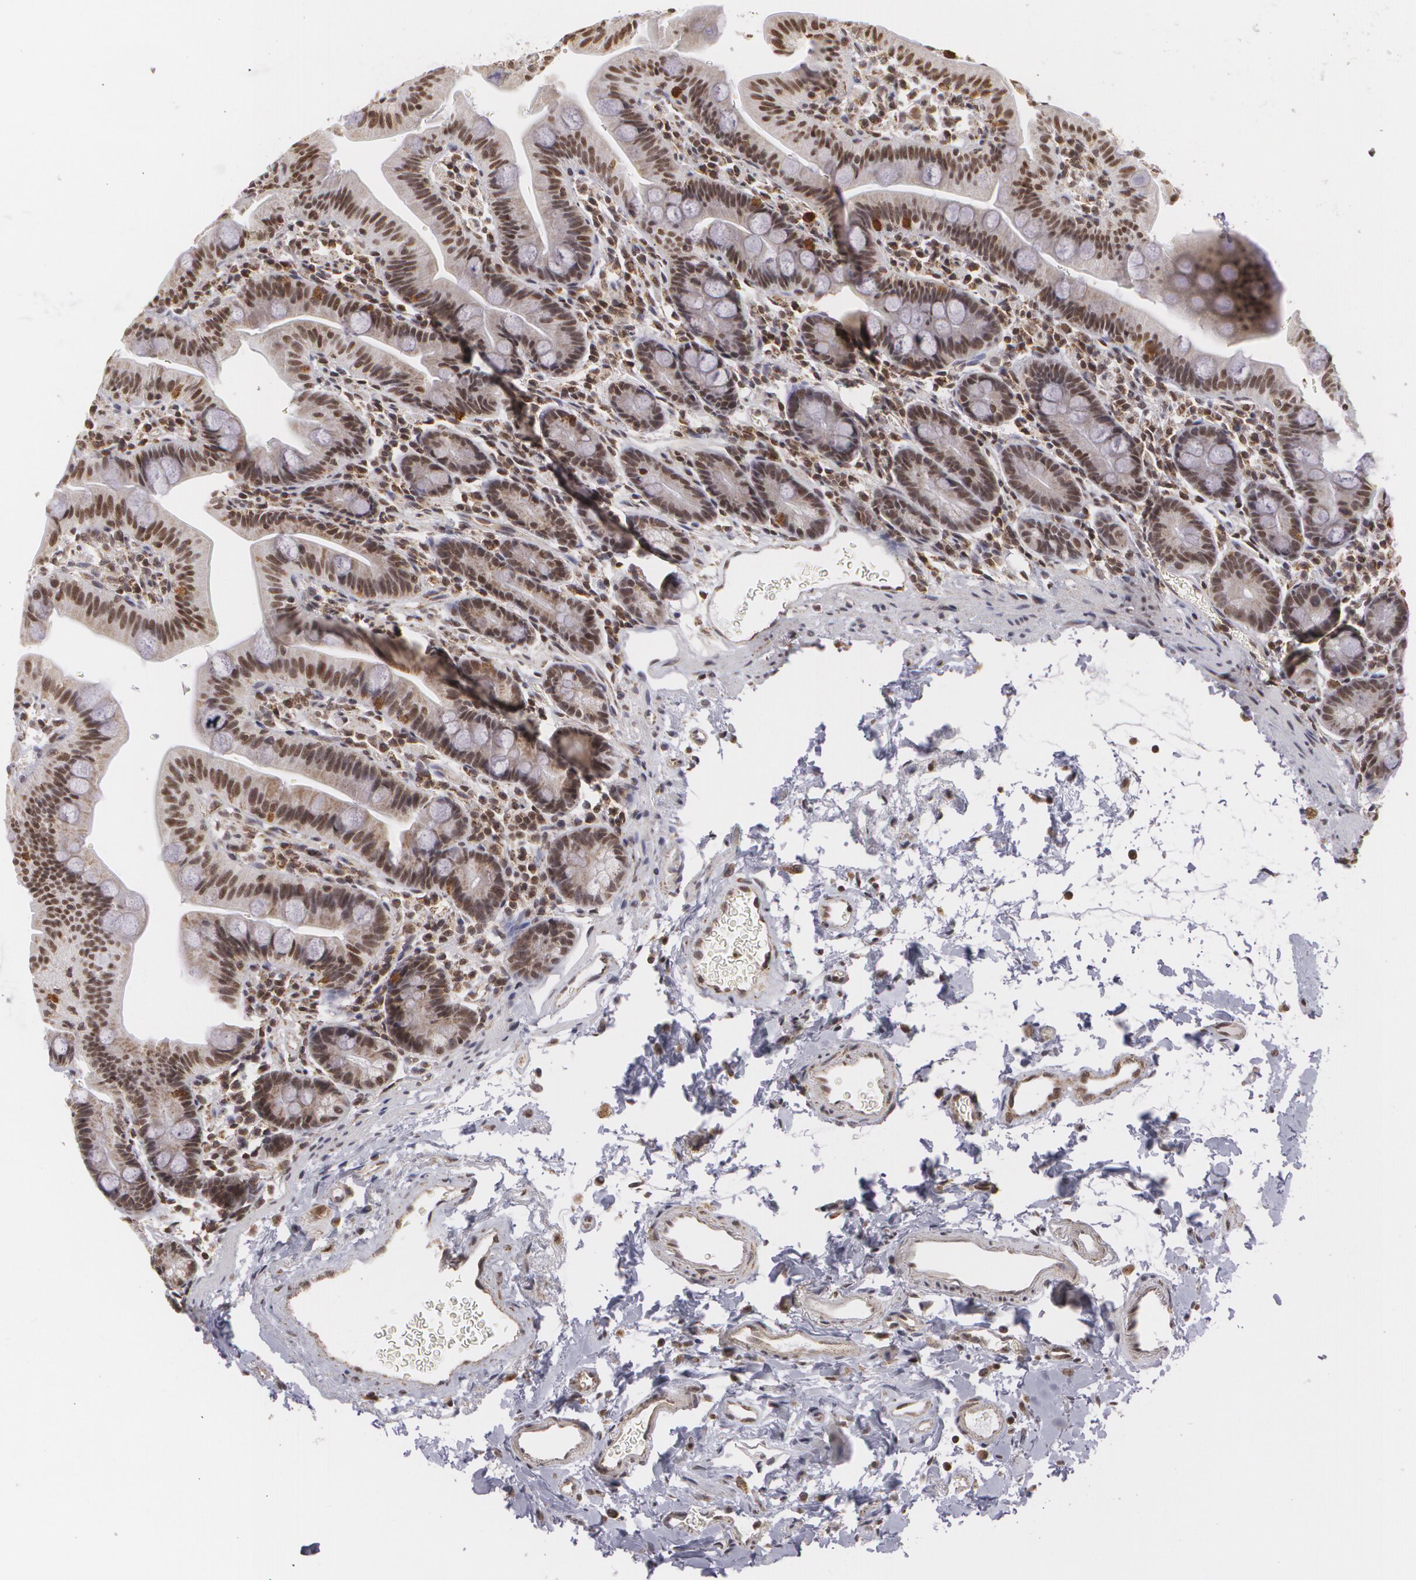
{"staining": {"intensity": "moderate", "quantity": ">75%", "location": "nuclear"}, "tissue": "small intestine", "cell_type": "Glandular cells", "image_type": "normal", "snomed": [{"axis": "morphology", "description": "Normal tissue, NOS"}, {"axis": "topography", "description": "Small intestine"}], "caption": "Immunohistochemistry of unremarkable human small intestine exhibits medium levels of moderate nuclear positivity in approximately >75% of glandular cells.", "gene": "MXD1", "patient": {"sex": "male", "age": 79}}